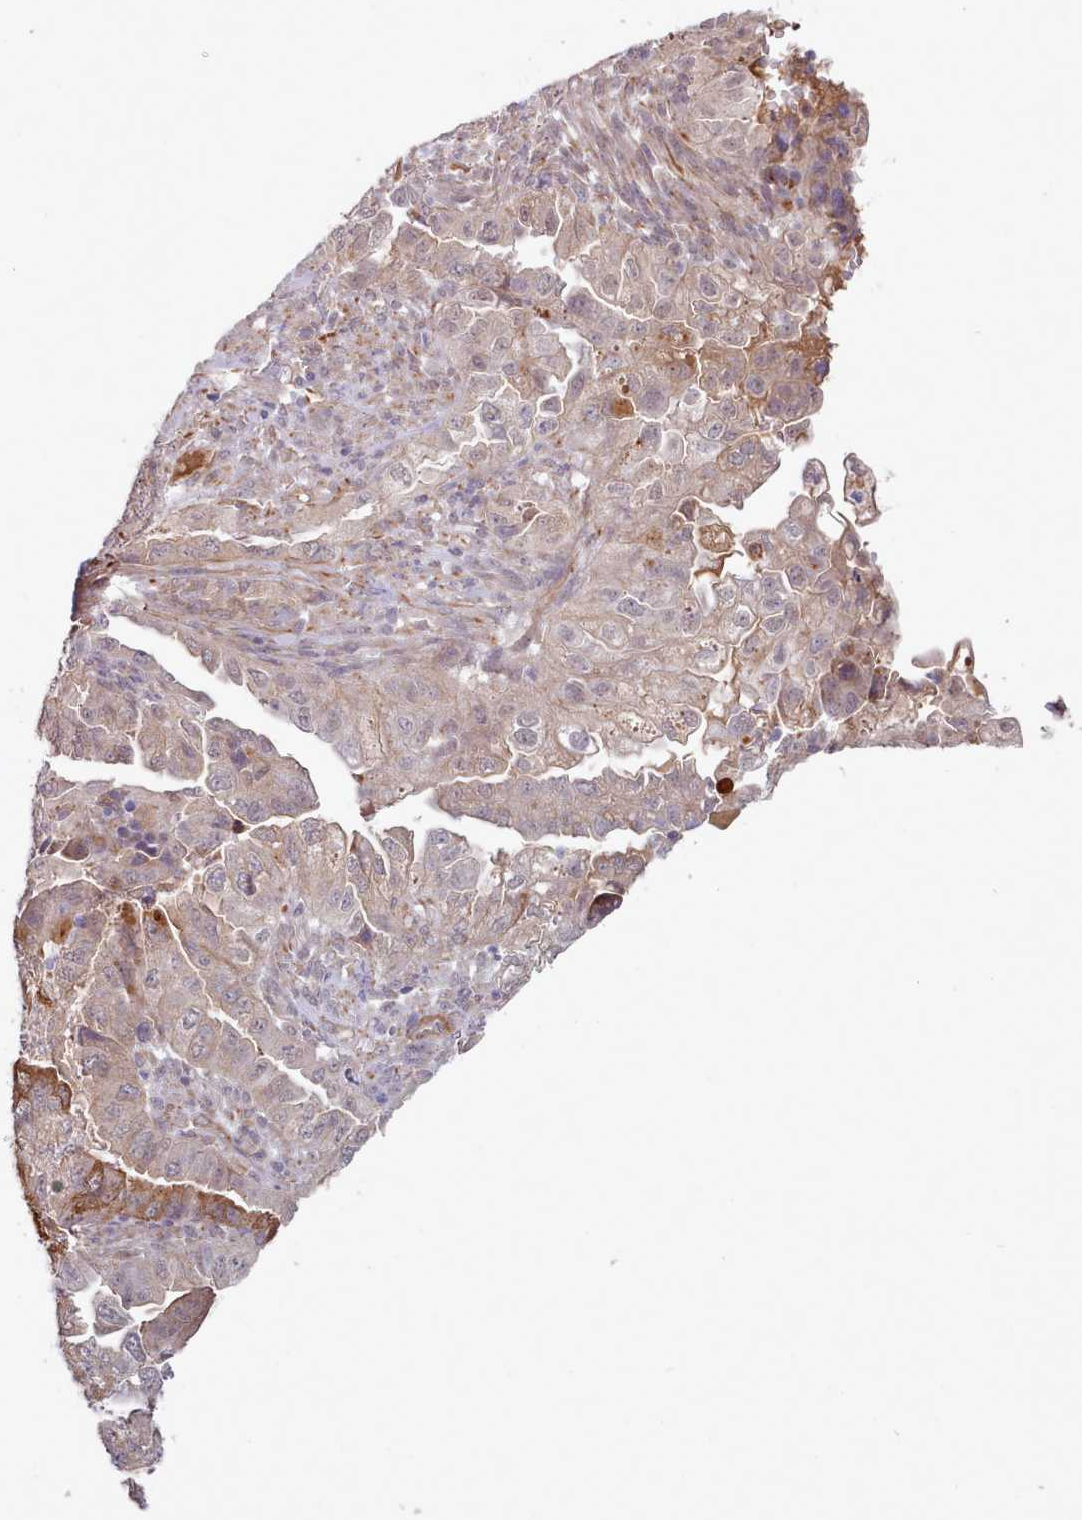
{"staining": {"intensity": "moderate", "quantity": "25%-75%", "location": "cytoplasmic/membranous"}, "tissue": "endometrial cancer", "cell_type": "Tumor cells", "image_type": "cancer", "snomed": [{"axis": "morphology", "description": "Adenocarcinoma, NOS"}, {"axis": "topography", "description": "Endometrium"}], "caption": "Human adenocarcinoma (endometrial) stained with a brown dye shows moderate cytoplasmic/membranous positive positivity in about 25%-75% of tumor cells.", "gene": "ZC3H13", "patient": {"sex": "female", "age": 51}}